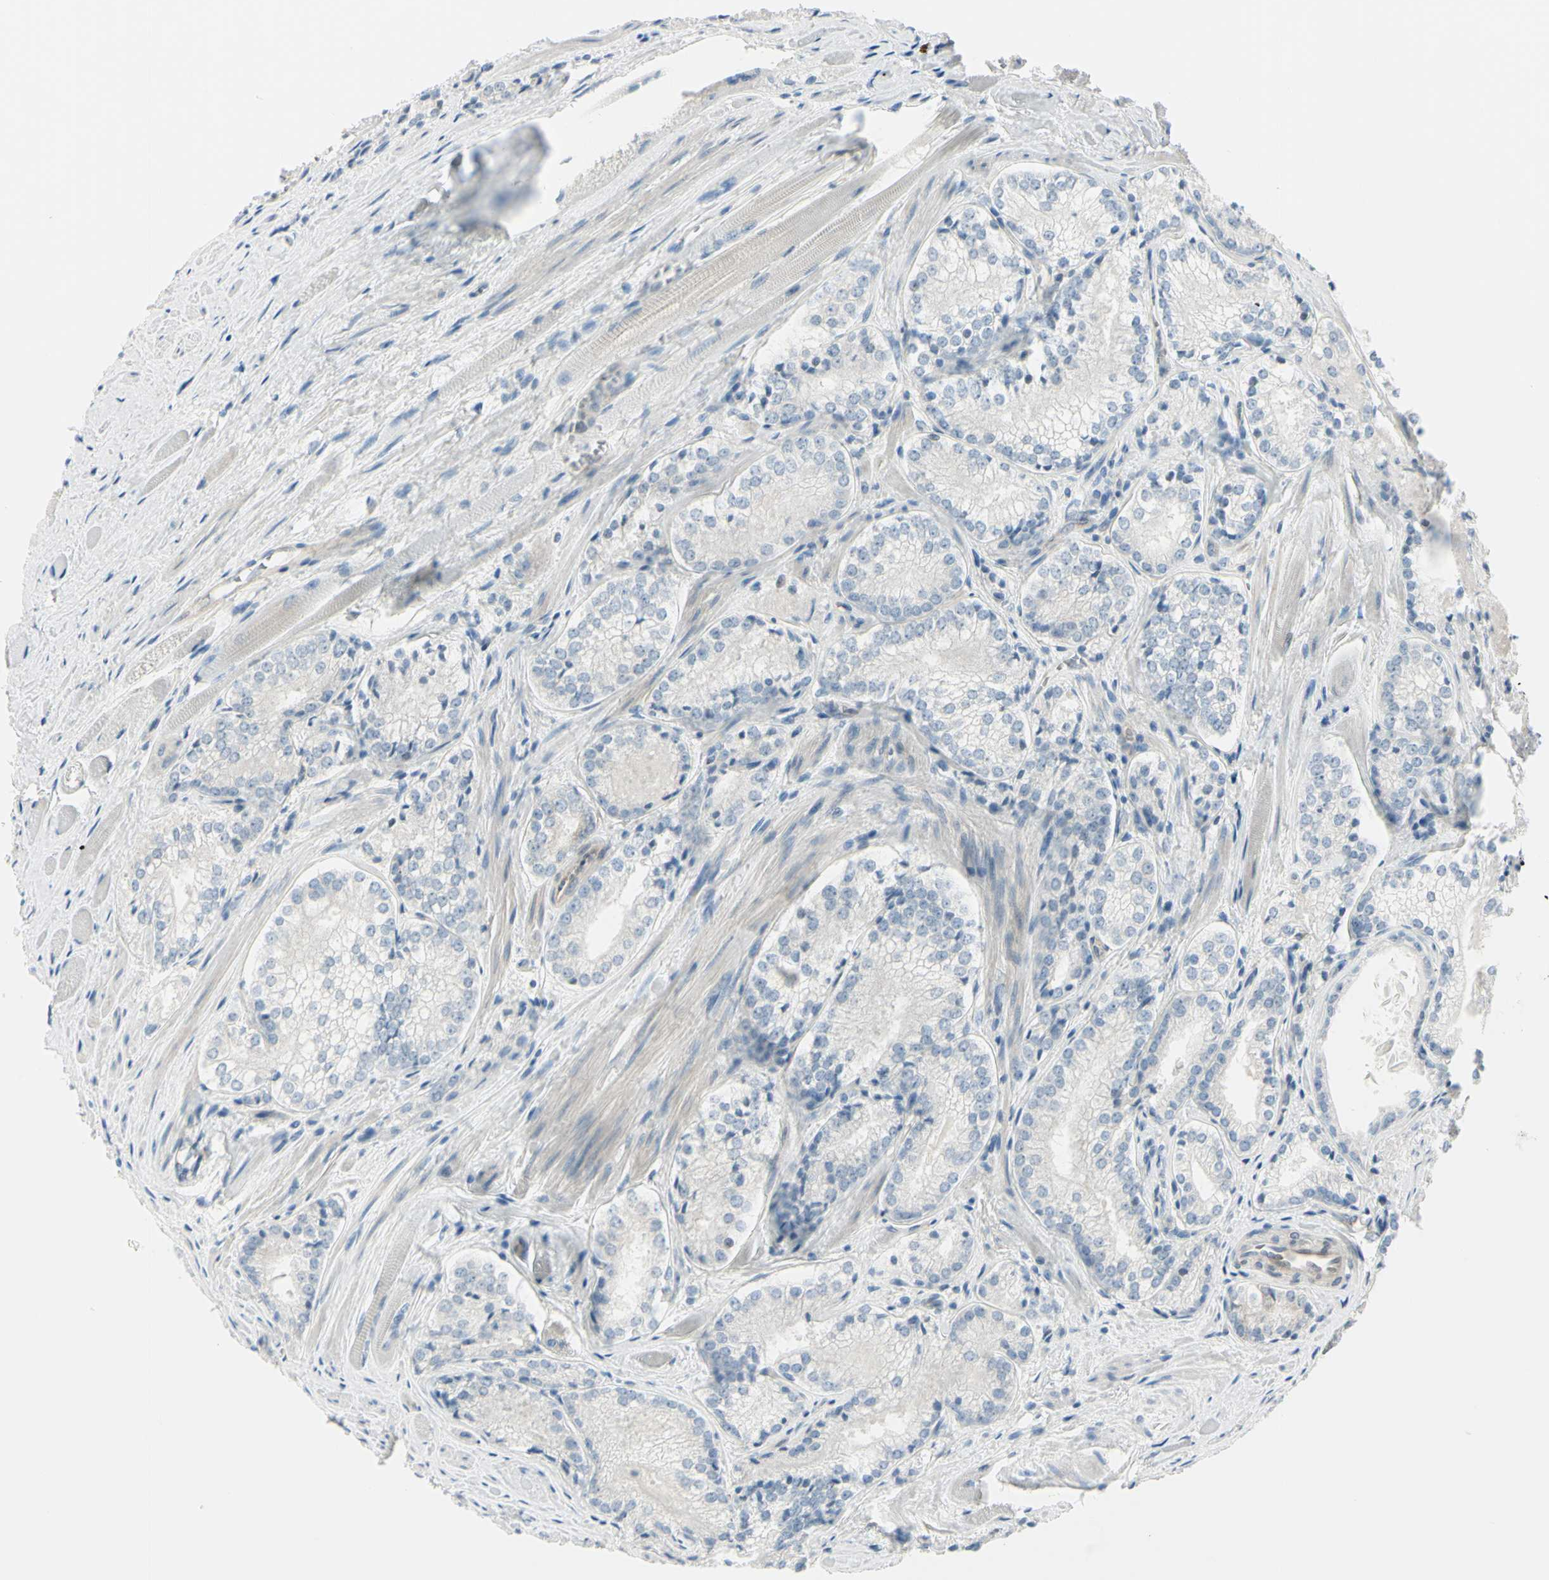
{"staining": {"intensity": "negative", "quantity": "none", "location": "none"}, "tissue": "prostate cancer", "cell_type": "Tumor cells", "image_type": "cancer", "snomed": [{"axis": "morphology", "description": "Adenocarcinoma, Low grade"}, {"axis": "topography", "description": "Prostate"}], "caption": "This is an IHC histopathology image of prostate cancer (low-grade adenocarcinoma). There is no positivity in tumor cells.", "gene": "ASB9", "patient": {"sex": "male", "age": 60}}